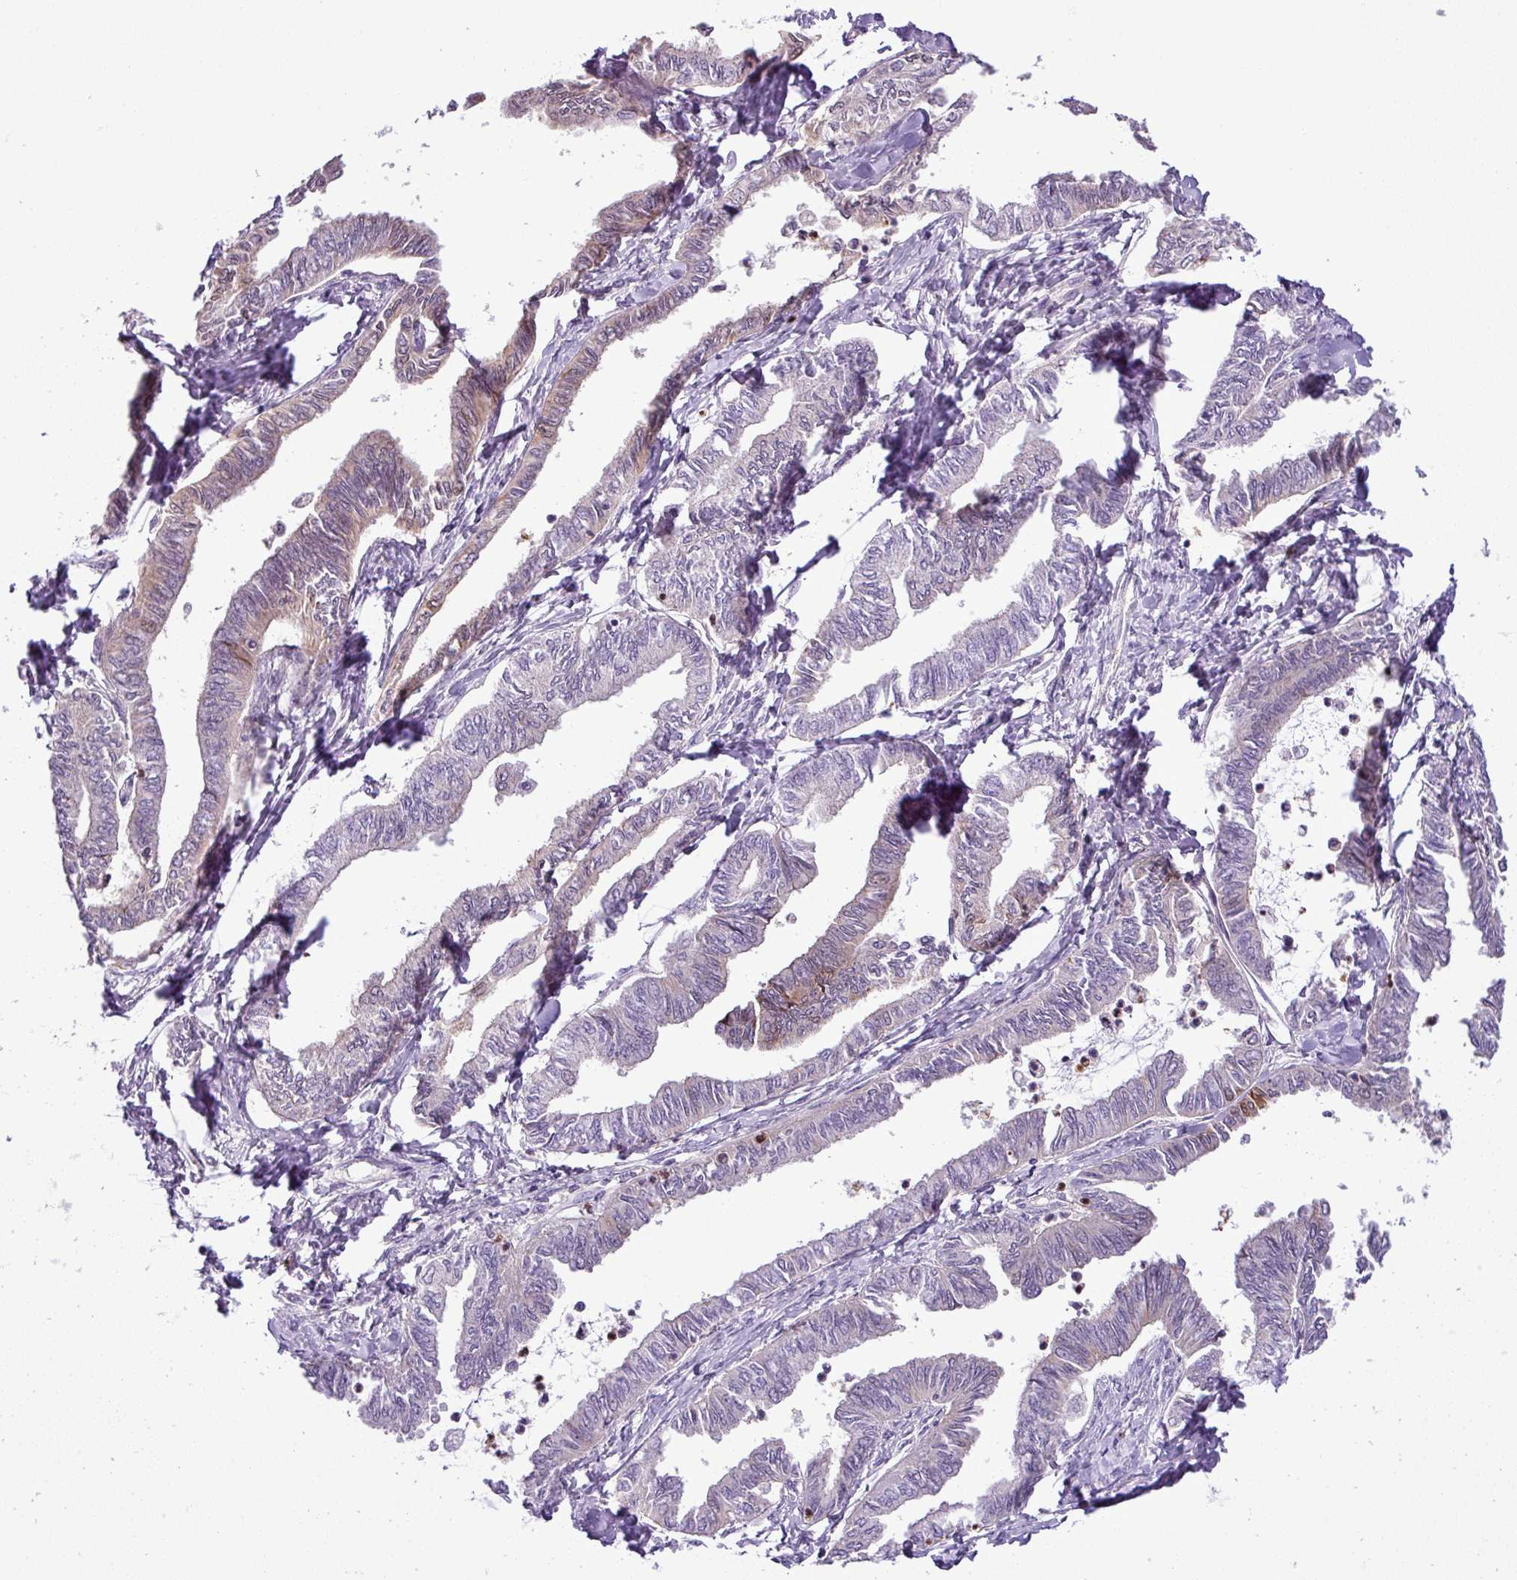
{"staining": {"intensity": "weak", "quantity": "<25%", "location": "cytoplasmic/membranous"}, "tissue": "ovarian cancer", "cell_type": "Tumor cells", "image_type": "cancer", "snomed": [{"axis": "morphology", "description": "Carcinoma, endometroid"}, {"axis": "topography", "description": "Ovary"}], "caption": "Immunohistochemistry (IHC) of endometroid carcinoma (ovarian) exhibits no expression in tumor cells.", "gene": "NBEAL2", "patient": {"sex": "female", "age": 70}}